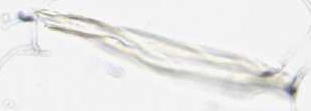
{"staining": {"intensity": "moderate", "quantity": ">75%", "location": "cytoplasmic/membranous"}, "tissue": "adipose tissue", "cell_type": "Adipocytes", "image_type": "normal", "snomed": [{"axis": "morphology", "description": "Normal tissue, NOS"}, {"axis": "topography", "description": "Breast"}, {"axis": "topography", "description": "Adipose tissue"}], "caption": "A brown stain shows moderate cytoplasmic/membranous staining of a protein in adipocytes of unremarkable human adipose tissue. (DAB = brown stain, brightfield microscopy at high magnification).", "gene": "RGS10", "patient": {"sex": "female", "age": 25}}